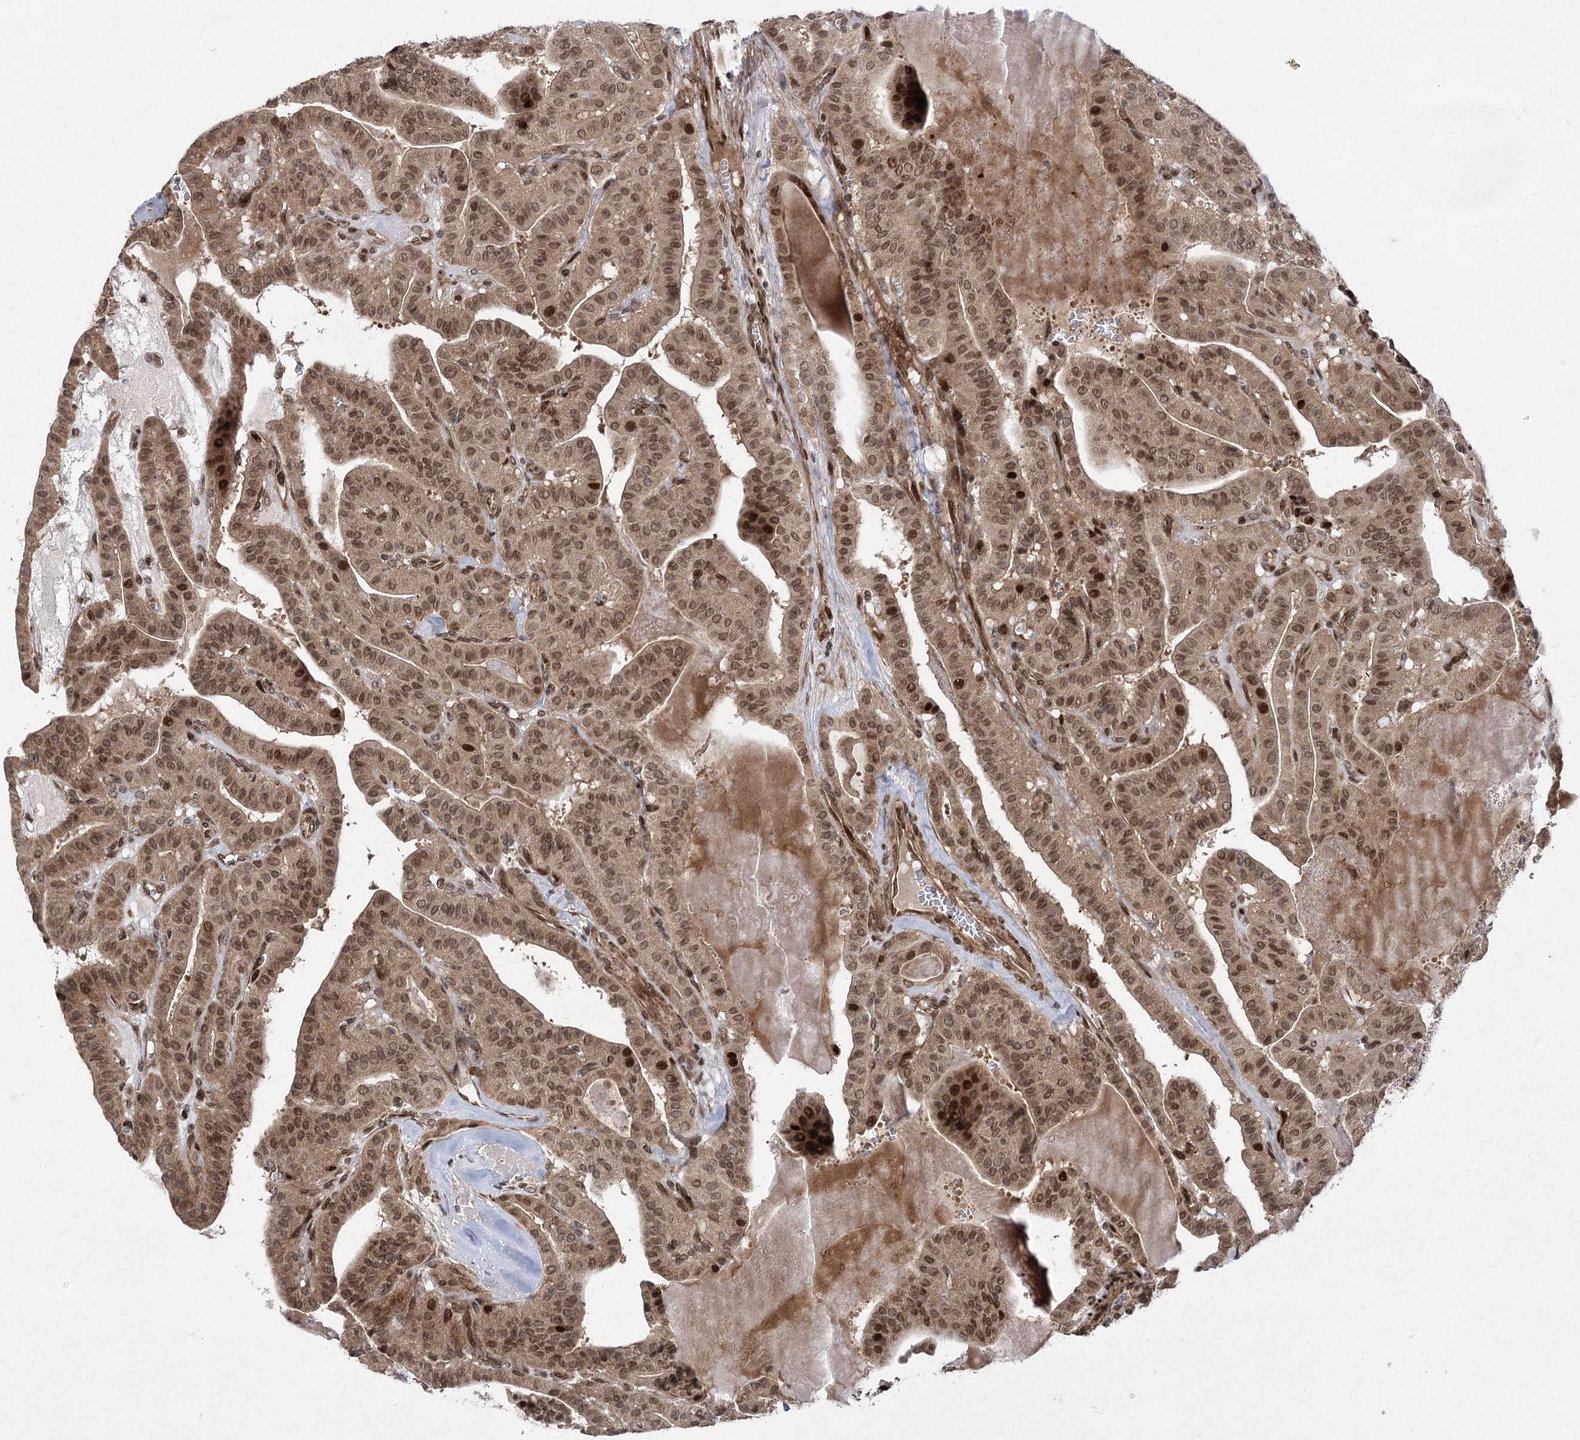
{"staining": {"intensity": "moderate", "quantity": ">75%", "location": "cytoplasmic/membranous,nuclear"}, "tissue": "thyroid cancer", "cell_type": "Tumor cells", "image_type": "cancer", "snomed": [{"axis": "morphology", "description": "Papillary adenocarcinoma, NOS"}, {"axis": "topography", "description": "Thyroid gland"}], "caption": "Protein analysis of papillary adenocarcinoma (thyroid) tissue demonstrates moderate cytoplasmic/membranous and nuclear expression in about >75% of tumor cells.", "gene": "TENM2", "patient": {"sex": "male", "age": 52}}